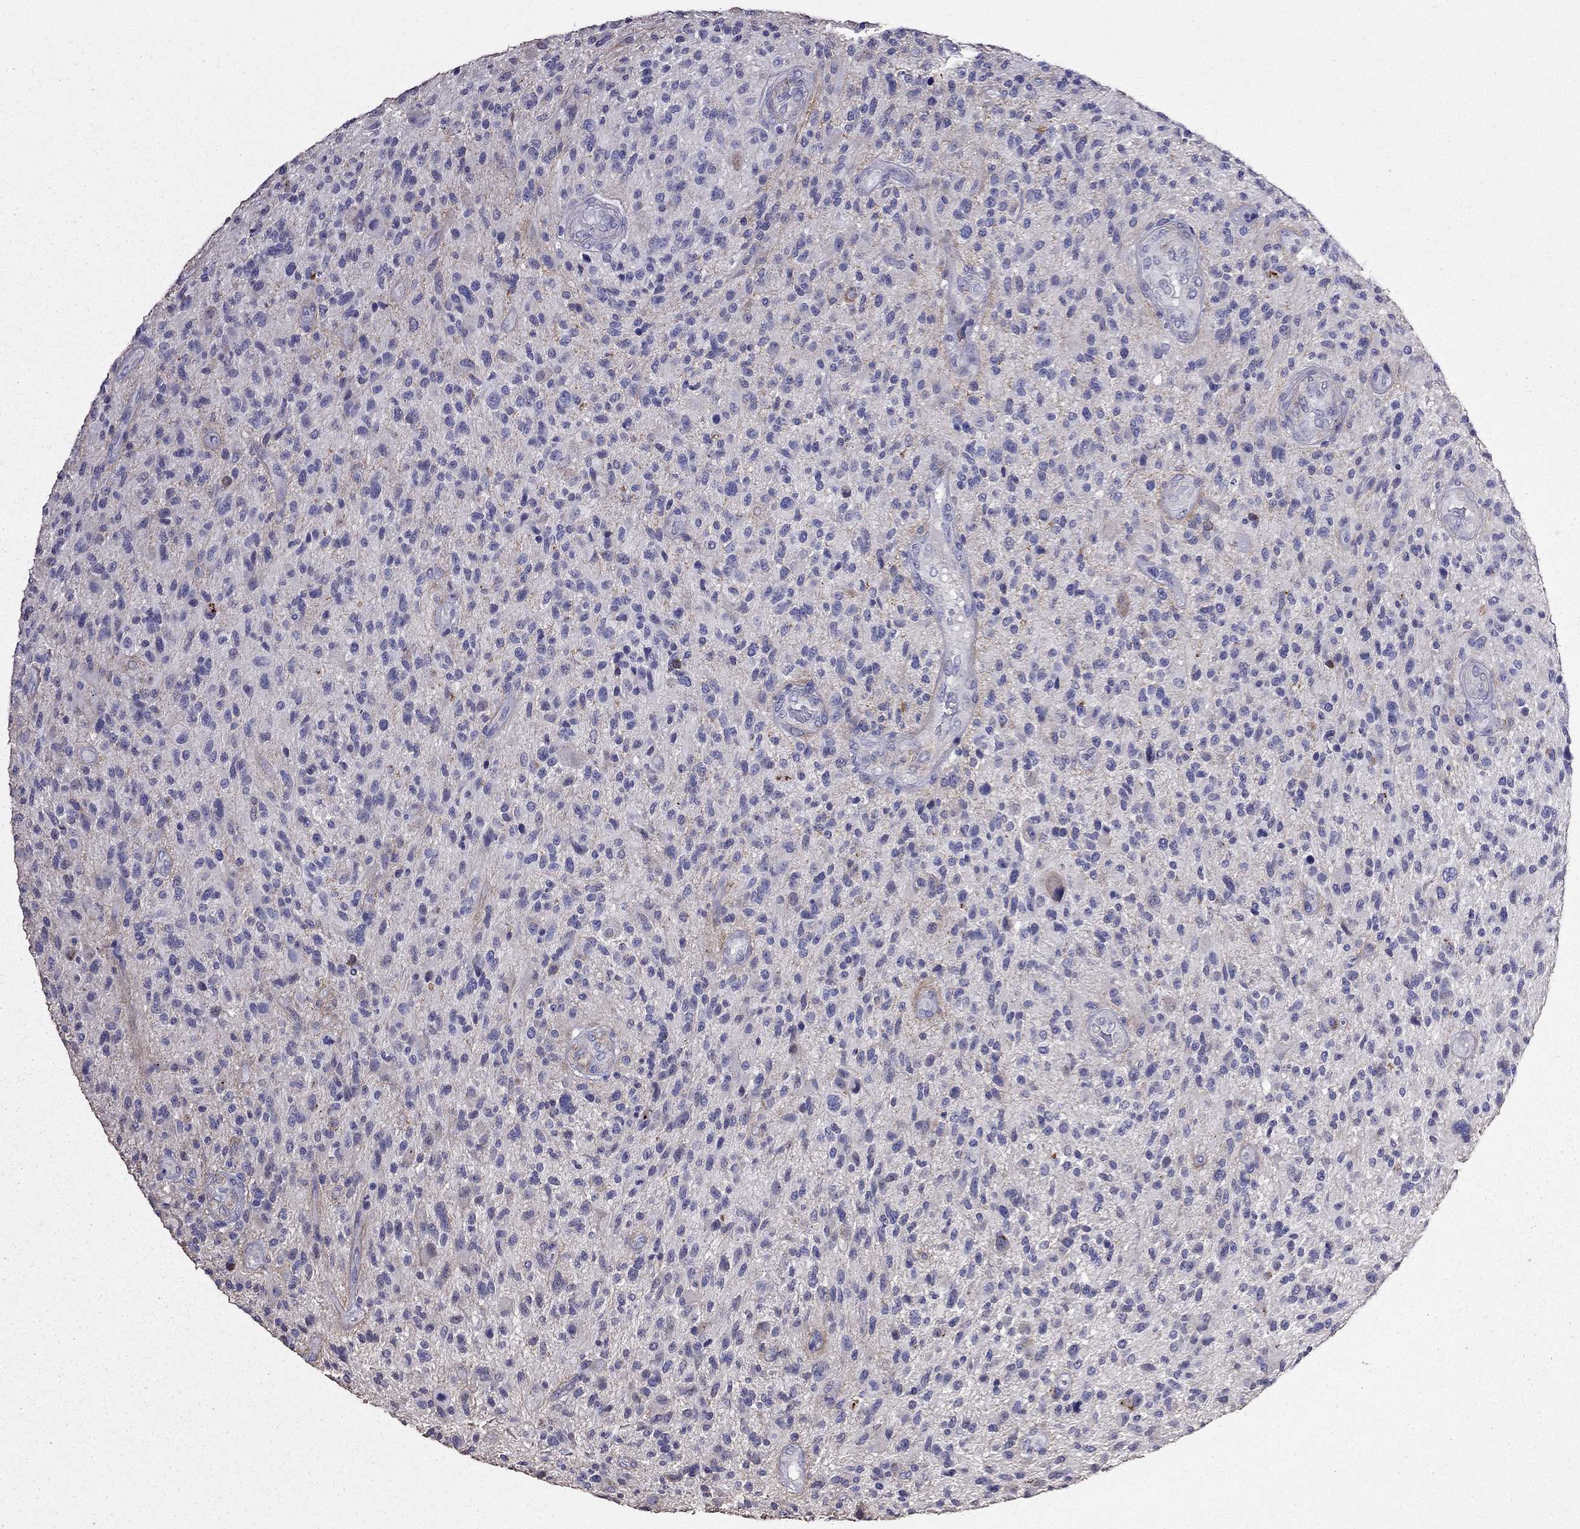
{"staining": {"intensity": "negative", "quantity": "none", "location": "none"}, "tissue": "glioma", "cell_type": "Tumor cells", "image_type": "cancer", "snomed": [{"axis": "morphology", "description": "Glioma, malignant, High grade"}, {"axis": "topography", "description": "Brain"}], "caption": "A histopathology image of human malignant high-grade glioma is negative for staining in tumor cells. (Immunohistochemistry (ihc), brightfield microscopy, high magnification).", "gene": "AK5", "patient": {"sex": "male", "age": 47}}